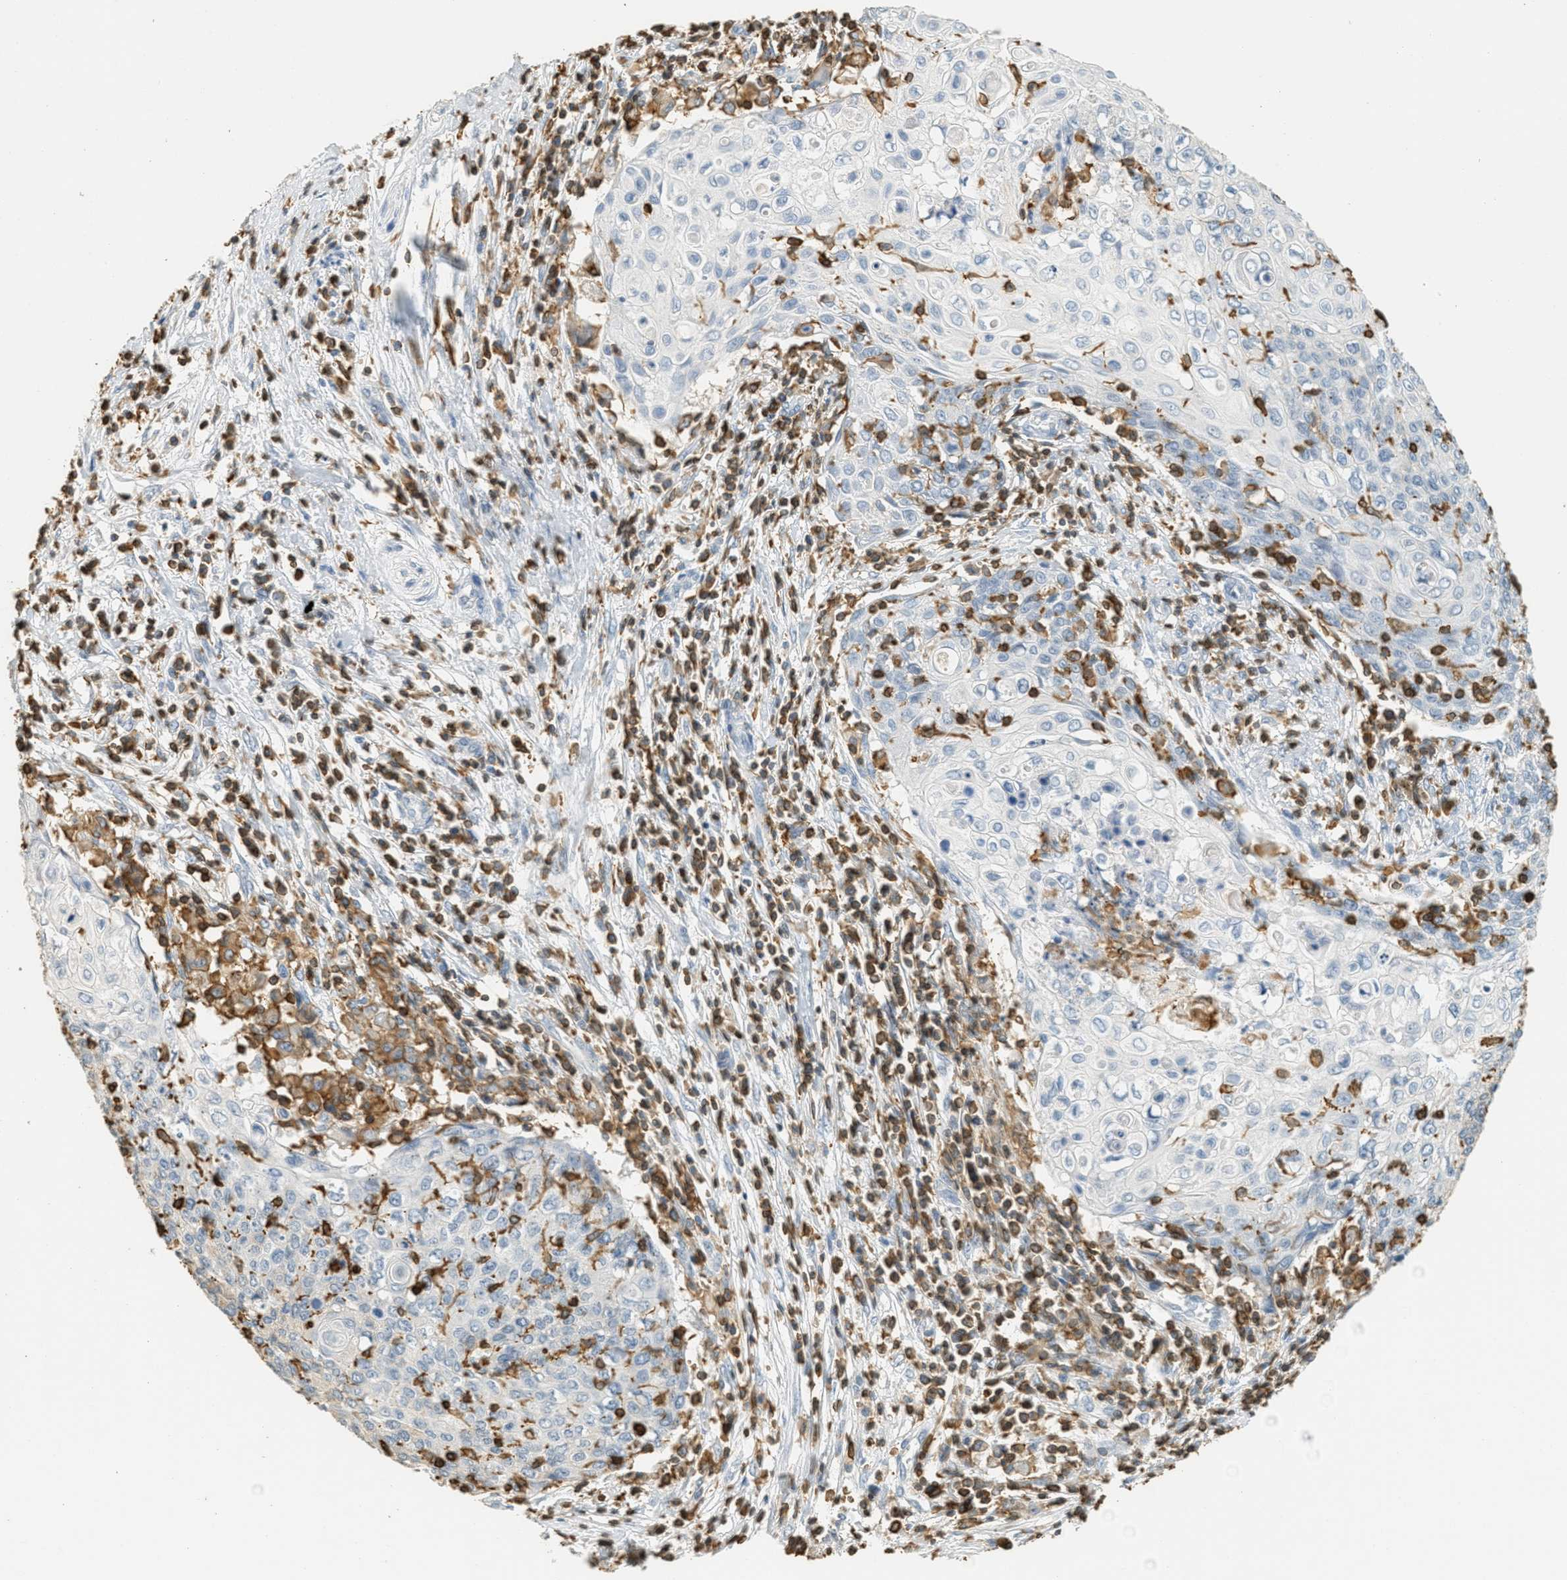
{"staining": {"intensity": "negative", "quantity": "none", "location": "none"}, "tissue": "cervical cancer", "cell_type": "Tumor cells", "image_type": "cancer", "snomed": [{"axis": "morphology", "description": "Squamous cell carcinoma, NOS"}, {"axis": "topography", "description": "Cervix"}], "caption": "There is no significant staining in tumor cells of cervical cancer.", "gene": "LSP1", "patient": {"sex": "female", "age": 39}}